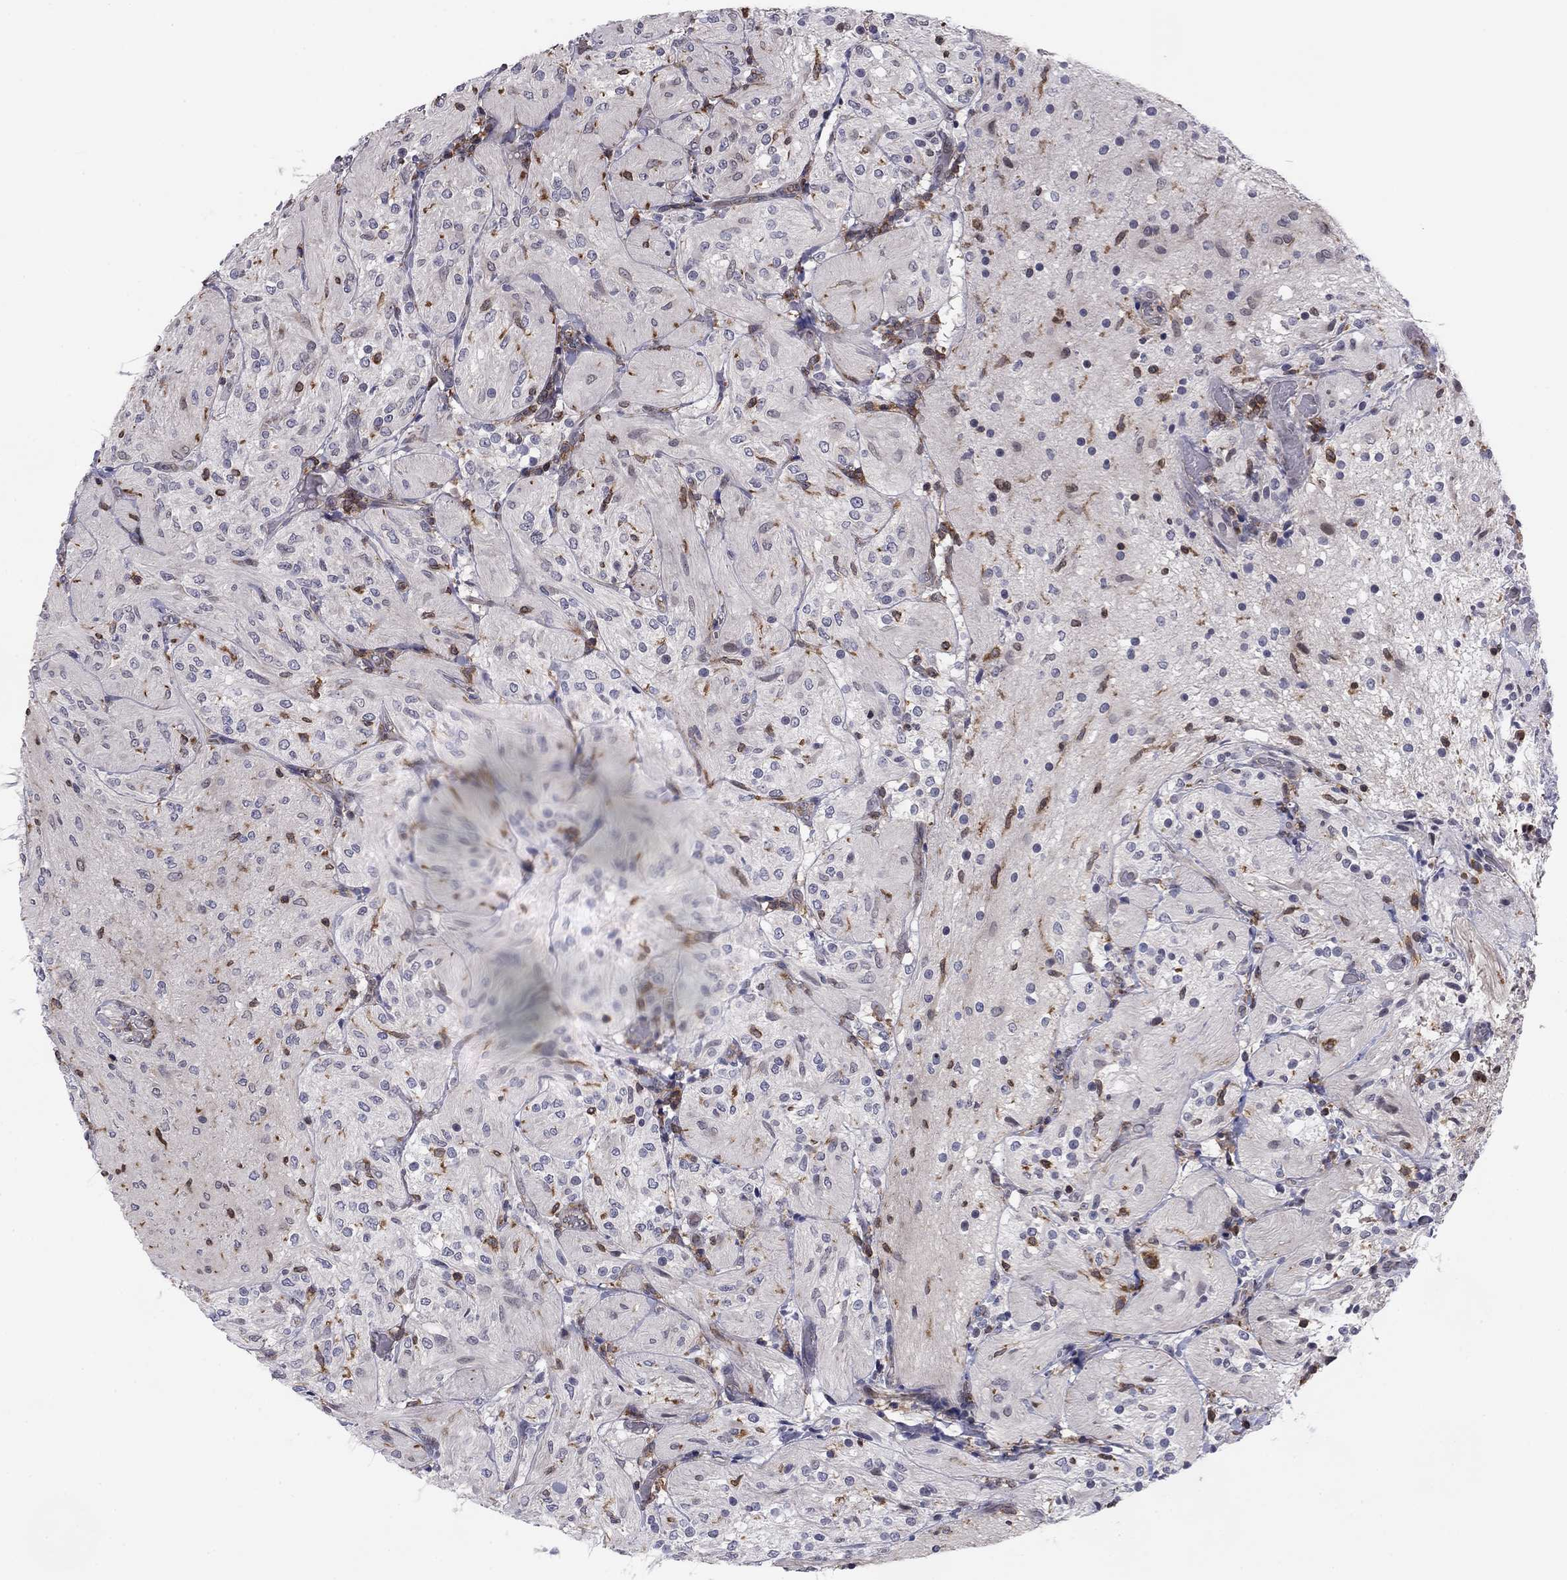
{"staining": {"intensity": "negative", "quantity": "none", "location": "none"}, "tissue": "glioma", "cell_type": "Tumor cells", "image_type": "cancer", "snomed": [{"axis": "morphology", "description": "Glioma, malignant, Low grade"}, {"axis": "topography", "description": "Brain"}], "caption": "IHC micrograph of malignant glioma (low-grade) stained for a protein (brown), which displays no positivity in tumor cells.", "gene": "PLCB2", "patient": {"sex": "male", "age": 3}}